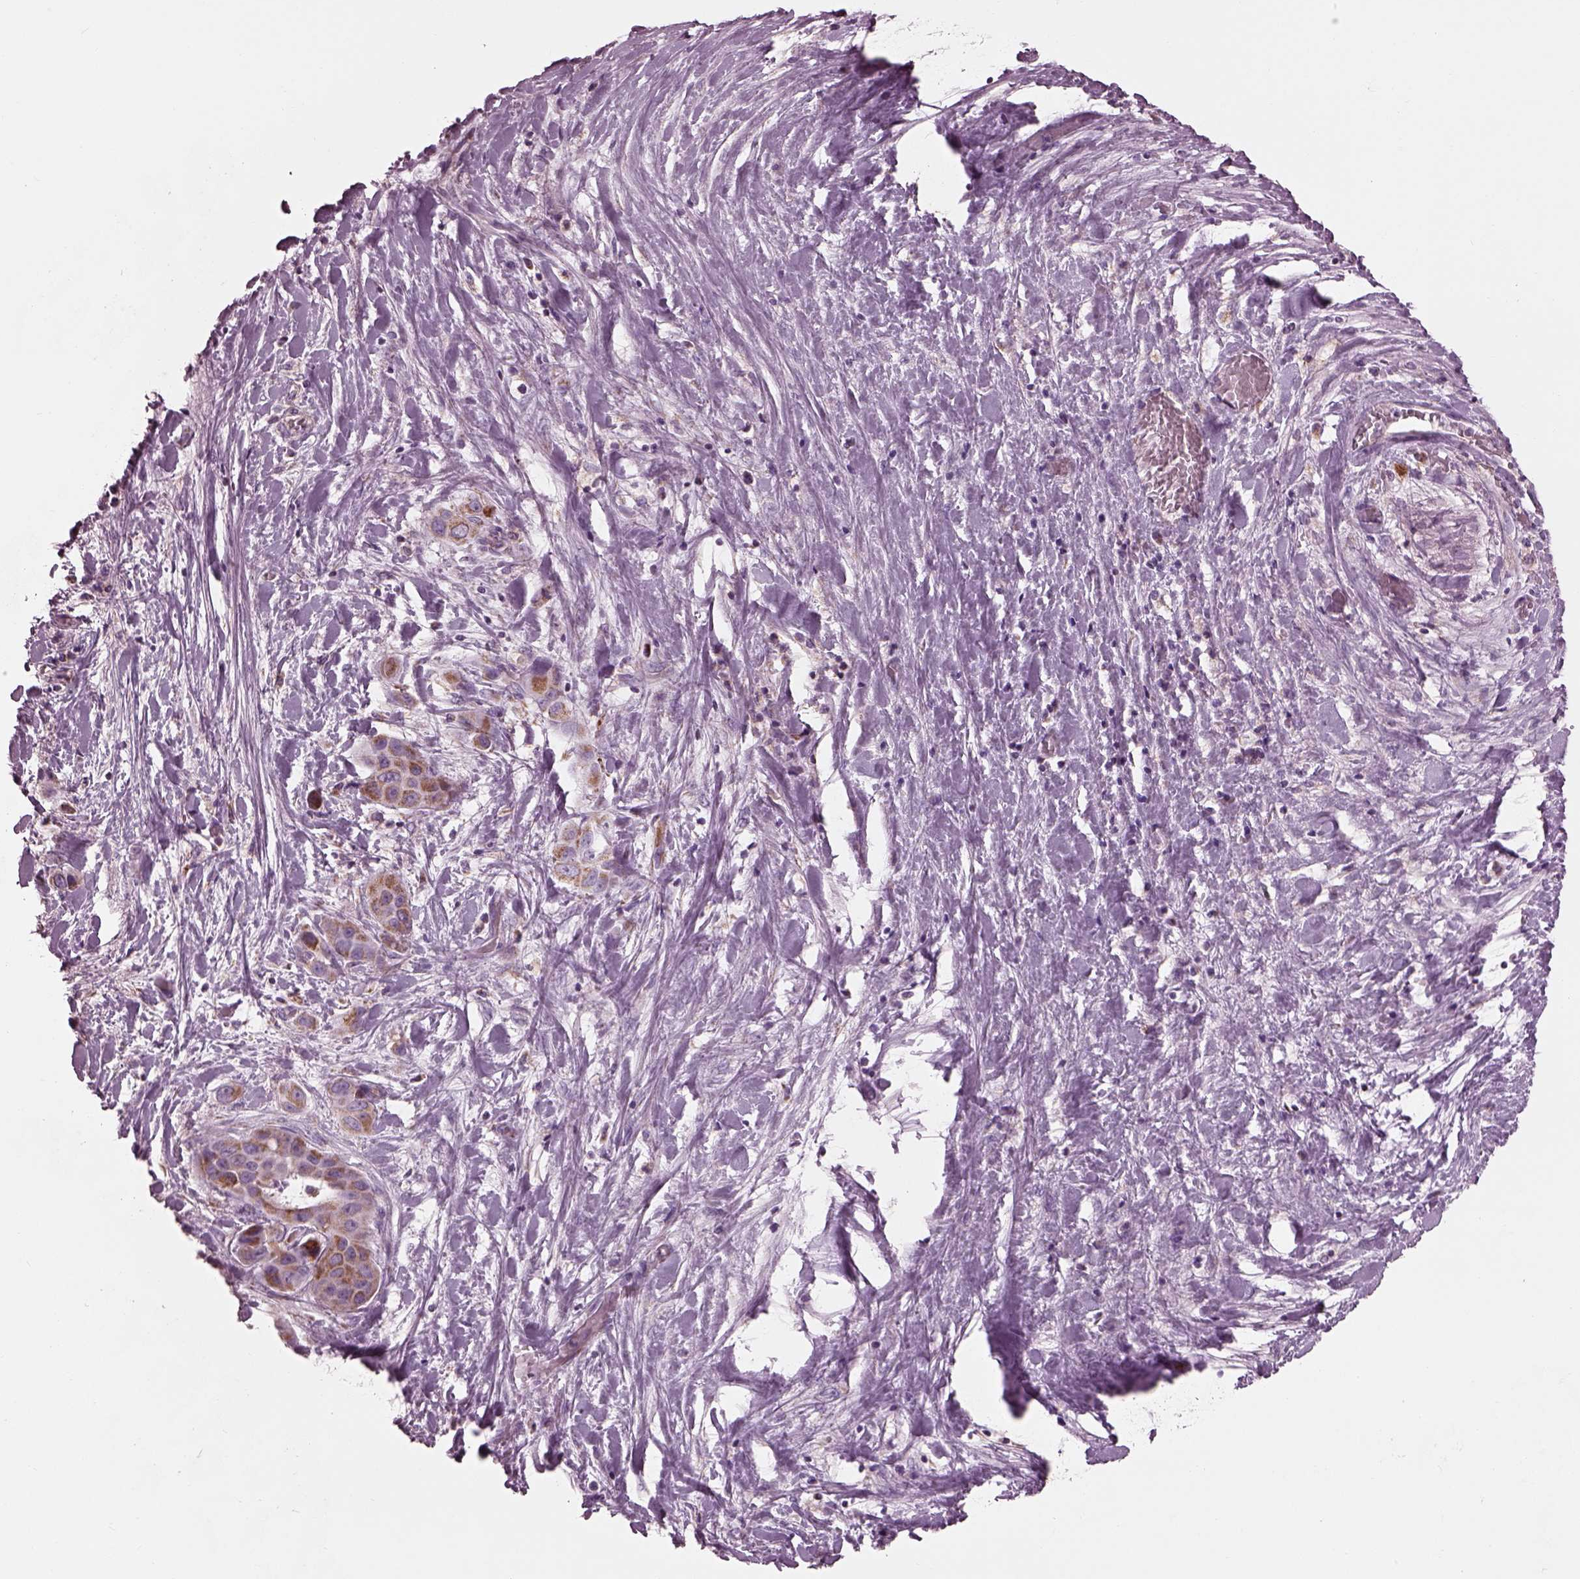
{"staining": {"intensity": "moderate", "quantity": ">75%", "location": "cytoplasmic/membranous"}, "tissue": "liver cancer", "cell_type": "Tumor cells", "image_type": "cancer", "snomed": [{"axis": "morphology", "description": "Cholangiocarcinoma"}, {"axis": "topography", "description": "Liver"}], "caption": "Protein expression analysis of human liver cholangiocarcinoma reveals moderate cytoplasmic/membranous expression in about >75% of tumor cells.", "gene": "ATP5MF", "patient": {"sex": "female", "age": 52}}